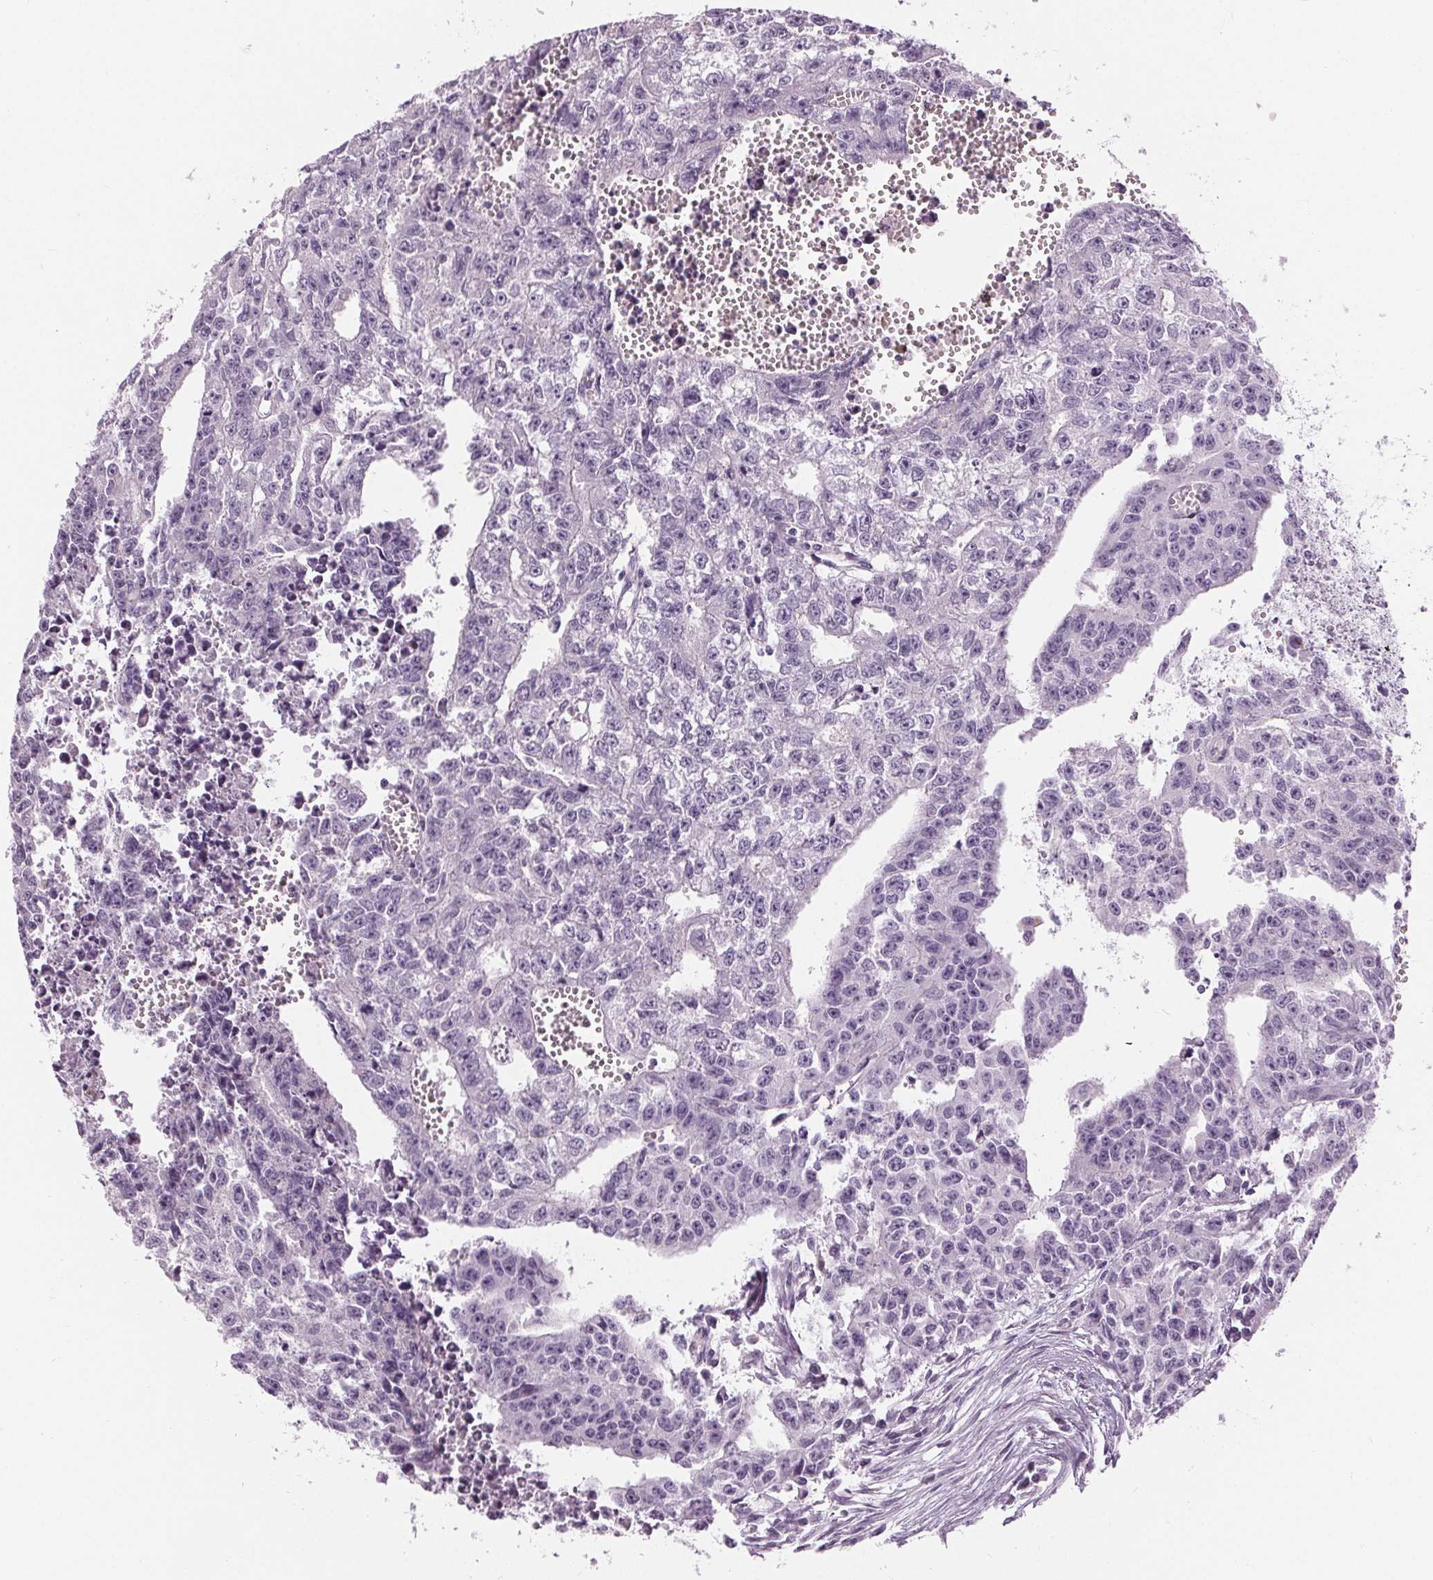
{"staining": {"intensity": "negative", "quantity": "none", "location": "none"}, "tissue": "testis cancer", "cell_type": "Tumor cells", "image_type": "cancer", "snomed": [{"axis": "morphology", "description": "Carcinoma, Embryonal, NOS"}, {"axis": "morphology", "description": "Teratoma, malignant, NOS"}, {"axis": "topography", "description": "Testis"}], "caption": "Protein analysis of embryonal carcinoma (testis) exhibits no significant staining in tumor cells. Nuclei are stained in blue.", "gene": "MISP", "patient": {"sex": "male", "age": 24}}